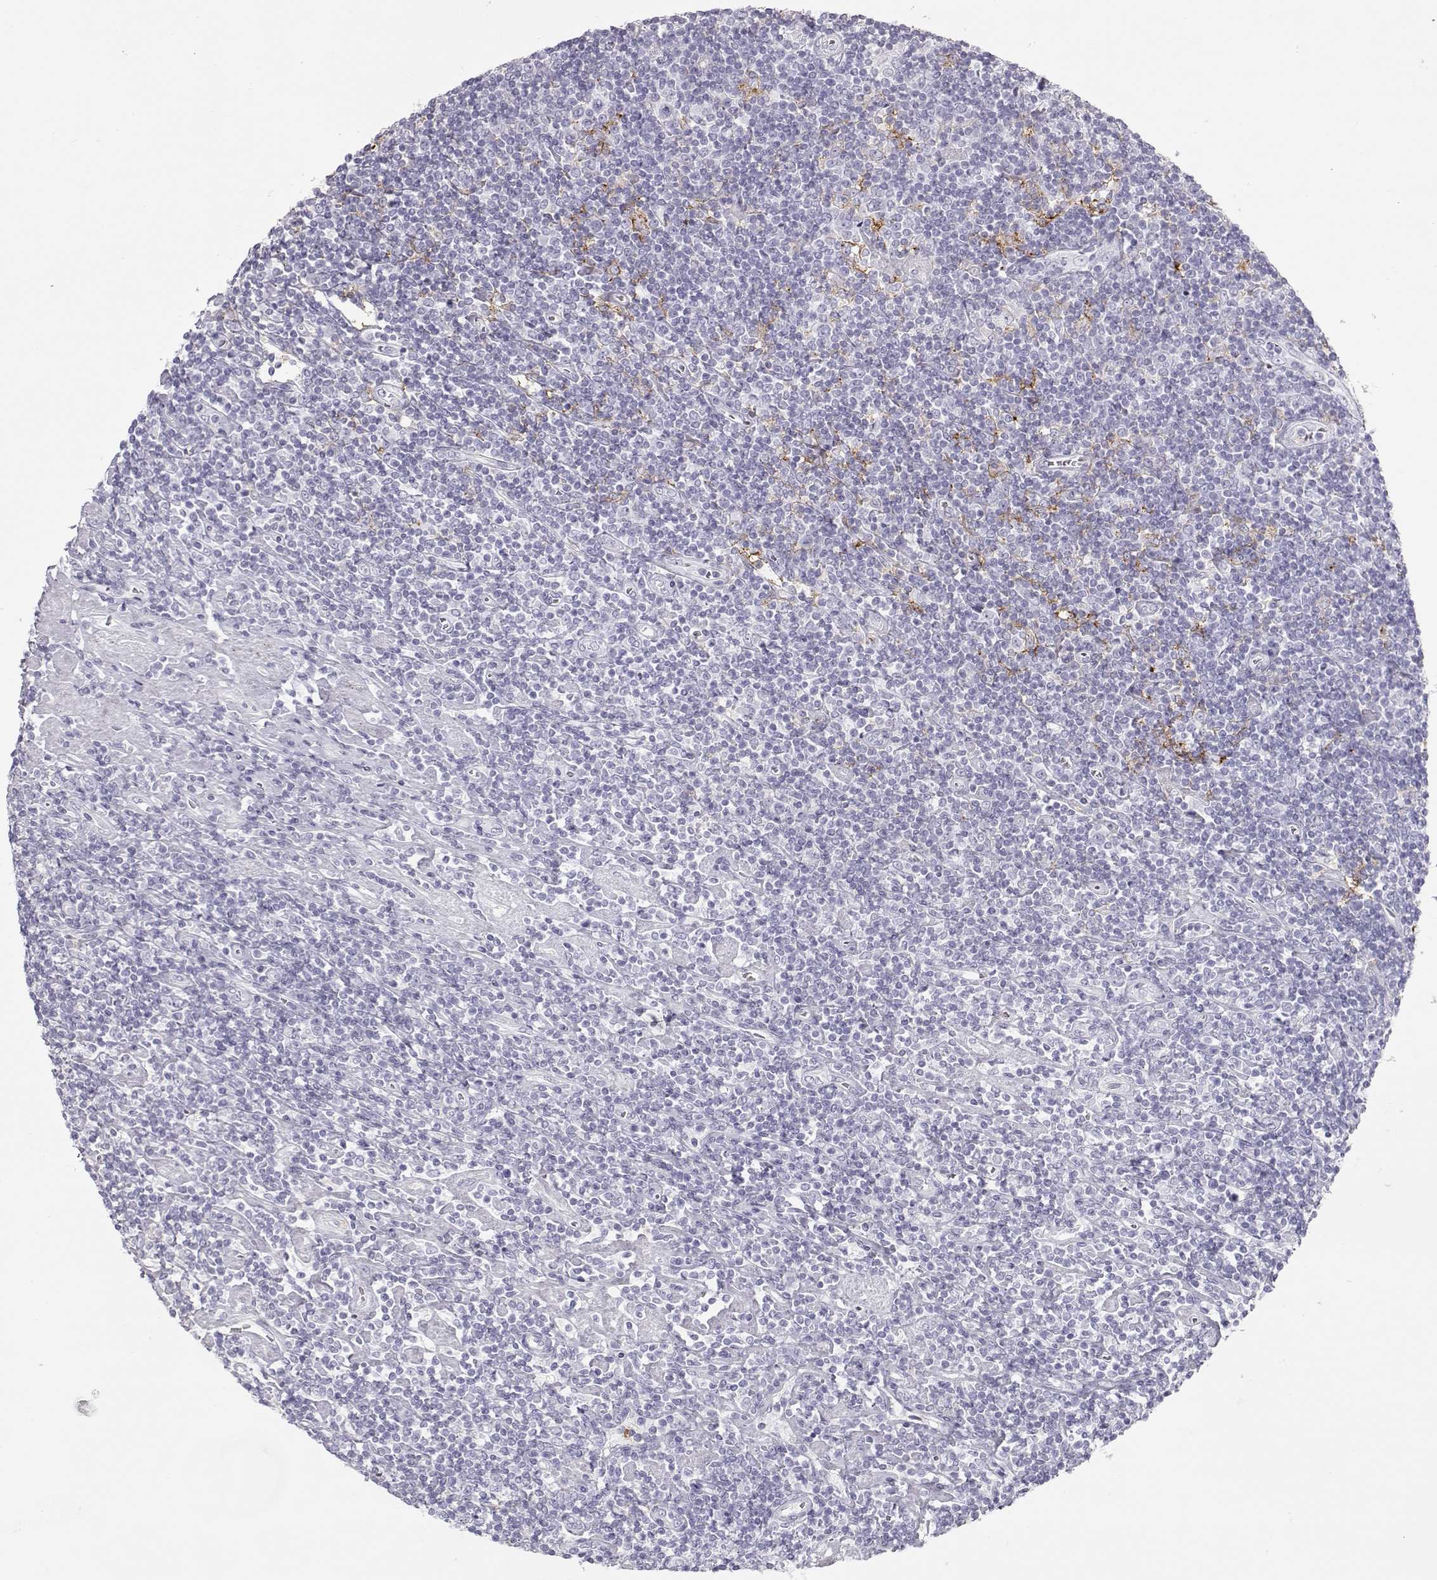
{"staining": {"intensity": "negative", "quantity": "none", "location": "none"}, "tissue": "lymphoma", "cell_type": "Tumor cells", "image_type": "cancer", "snomed": [{"axis": "morphology", "description": "Hodgkin's disease, NOS"}, {"axis": "topography", "description": "Lymph node"}], "caption": "The immunohistochemistry (IHC) micrograph has no significant expression in tumor cells of lymphoma tissue. (Immunohistochemistry, brightfield microscopy, high magnification).", "gene": "MIP", "patient": {"sex": "male", "age": 40}}